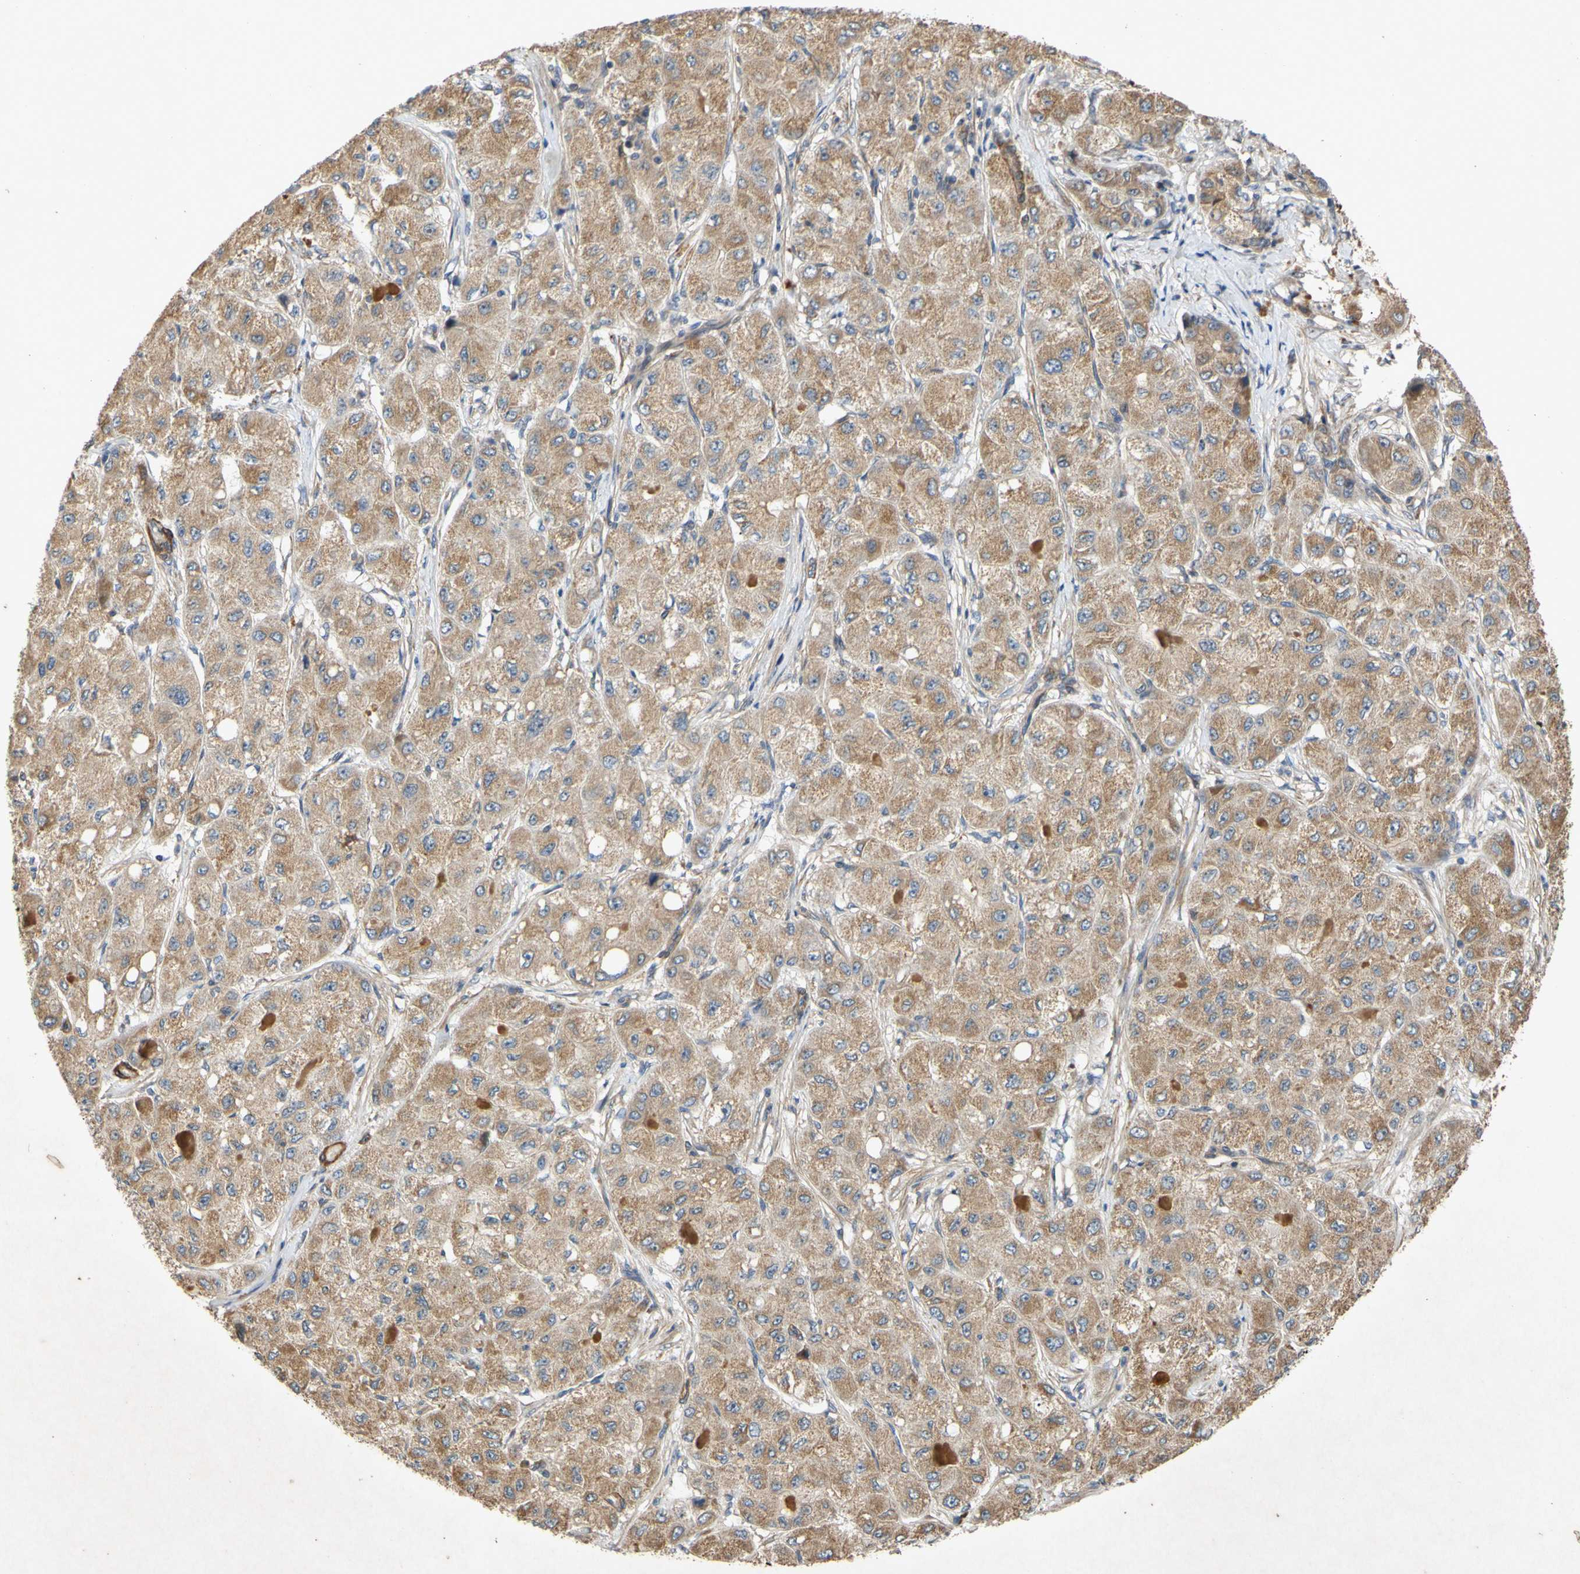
{"staining": {"intensity": "moderate", "quantity": ">75%", "location": "cytoplasmic/membranous"}, "tissue": "liver cancer", "cell_type": "Tumor cells", "image_type": "cancer", "snomed": [{"axis": "morphology", "description": "Carcinoma, Hepatocellular, NOS"}, {"axis": "topography", "description": "Liver"}], "caption": "High-power microscopy captured an immunohistochemistry micrograph of liver hepatocellular carcinoma, revealing moderate cytoplasmic/membranous positivity in approximately >75% of tumor cells.", "gene": "PARD6A", "patient": {"sex": "male", "age": 80}}